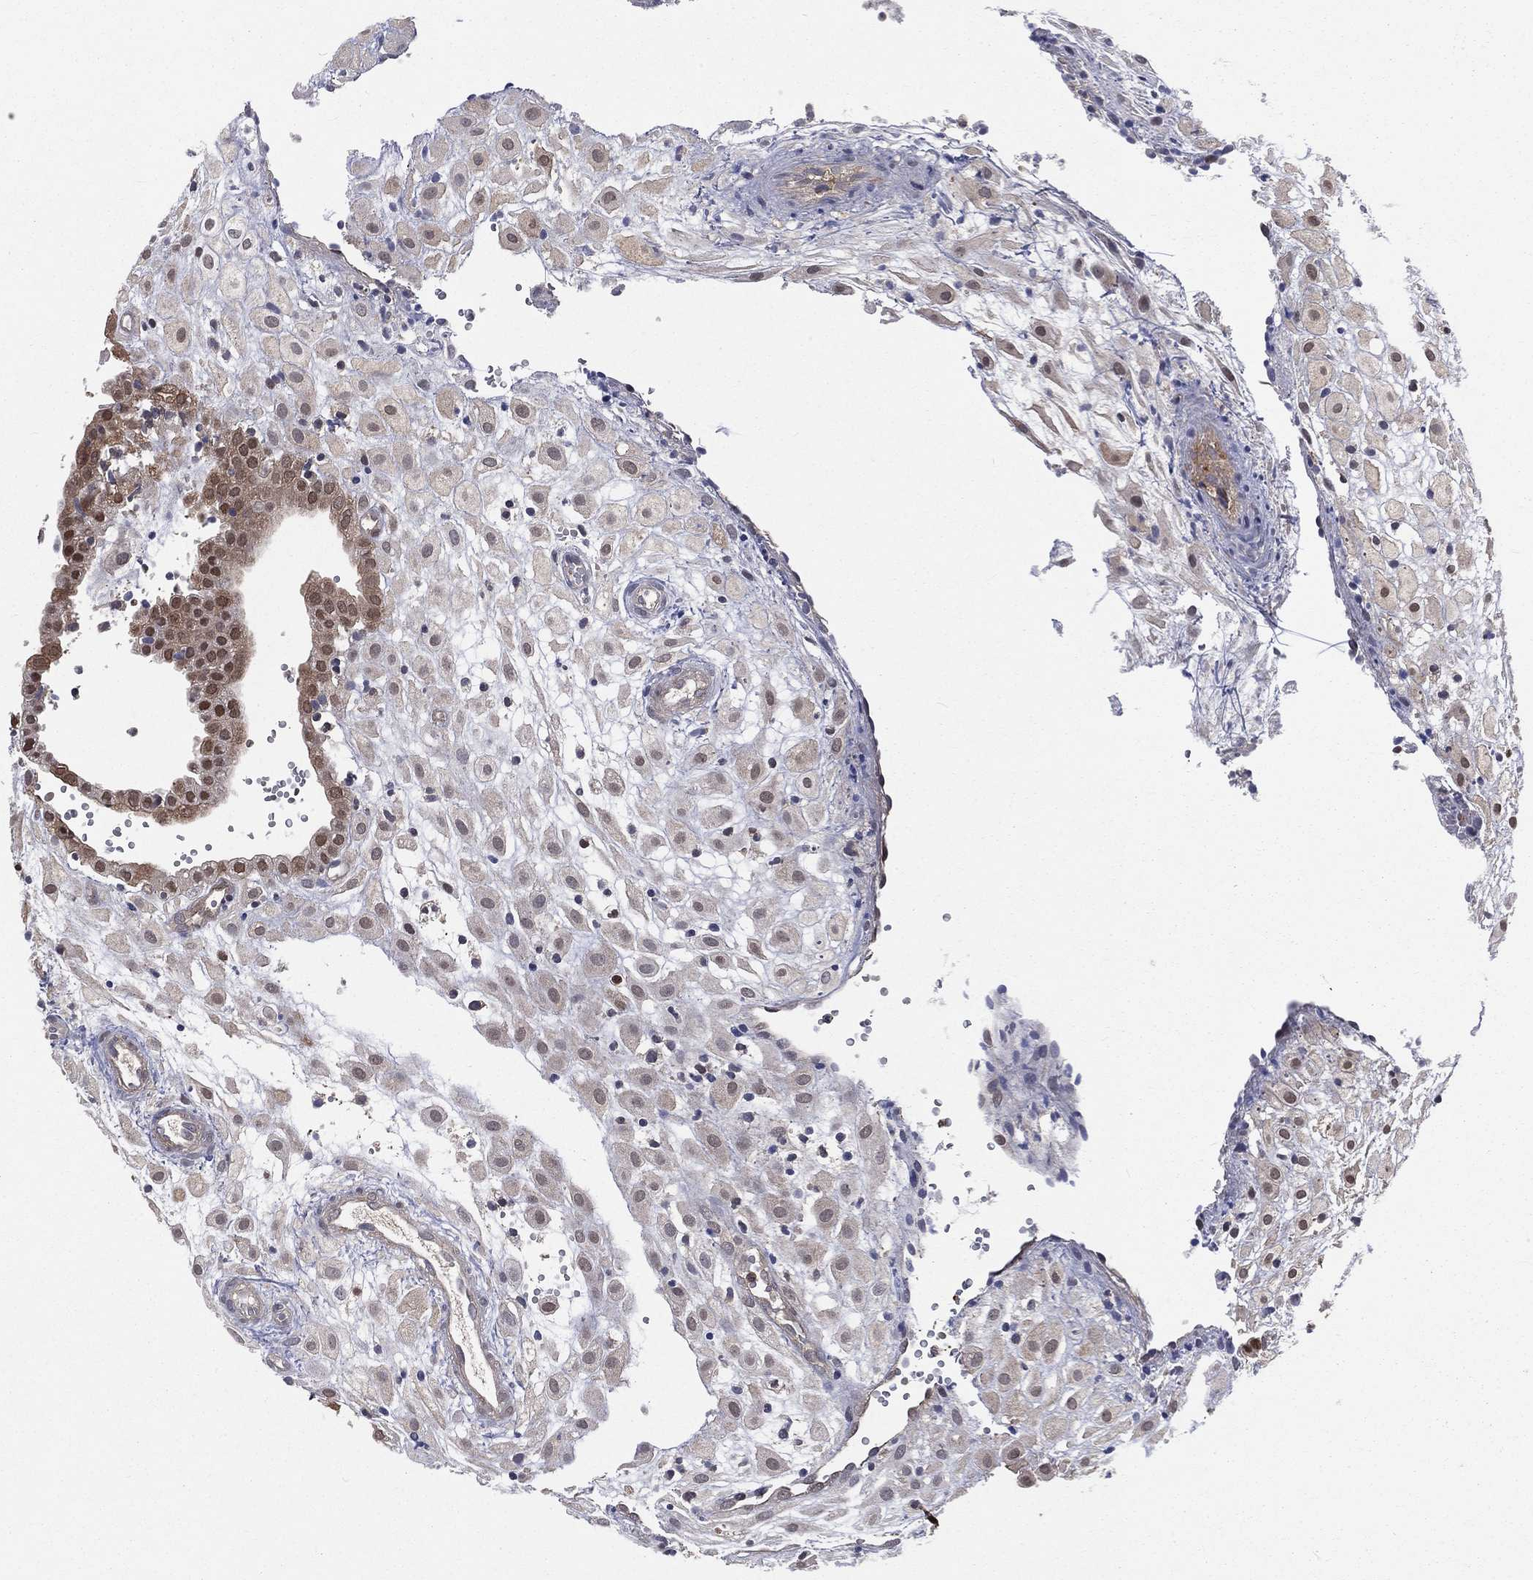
{"staining": {"intensity": "negative", "quantity": "none", "location": "none"}, "tissue": "placenta", "cell_type": "Decidual cells", "image_type": "normal", "snomed": [{"axis": "morphology", "description": "Normal tissue, NOS"}, {"axis": "topography", "description": "Placenta"}], "caption": "An IHC photomicrograph of unremarkable placenta is shown. There is no staining in decidual cells of placenta. Brightfield microscopy of IHC stained with DAB (3,3'-diaminobenzidine) (brown) and hematoxylin (blue), captured at high magnification.", "gene": "TBC1D2", "patient": {"sex": "female", "age": 24}}